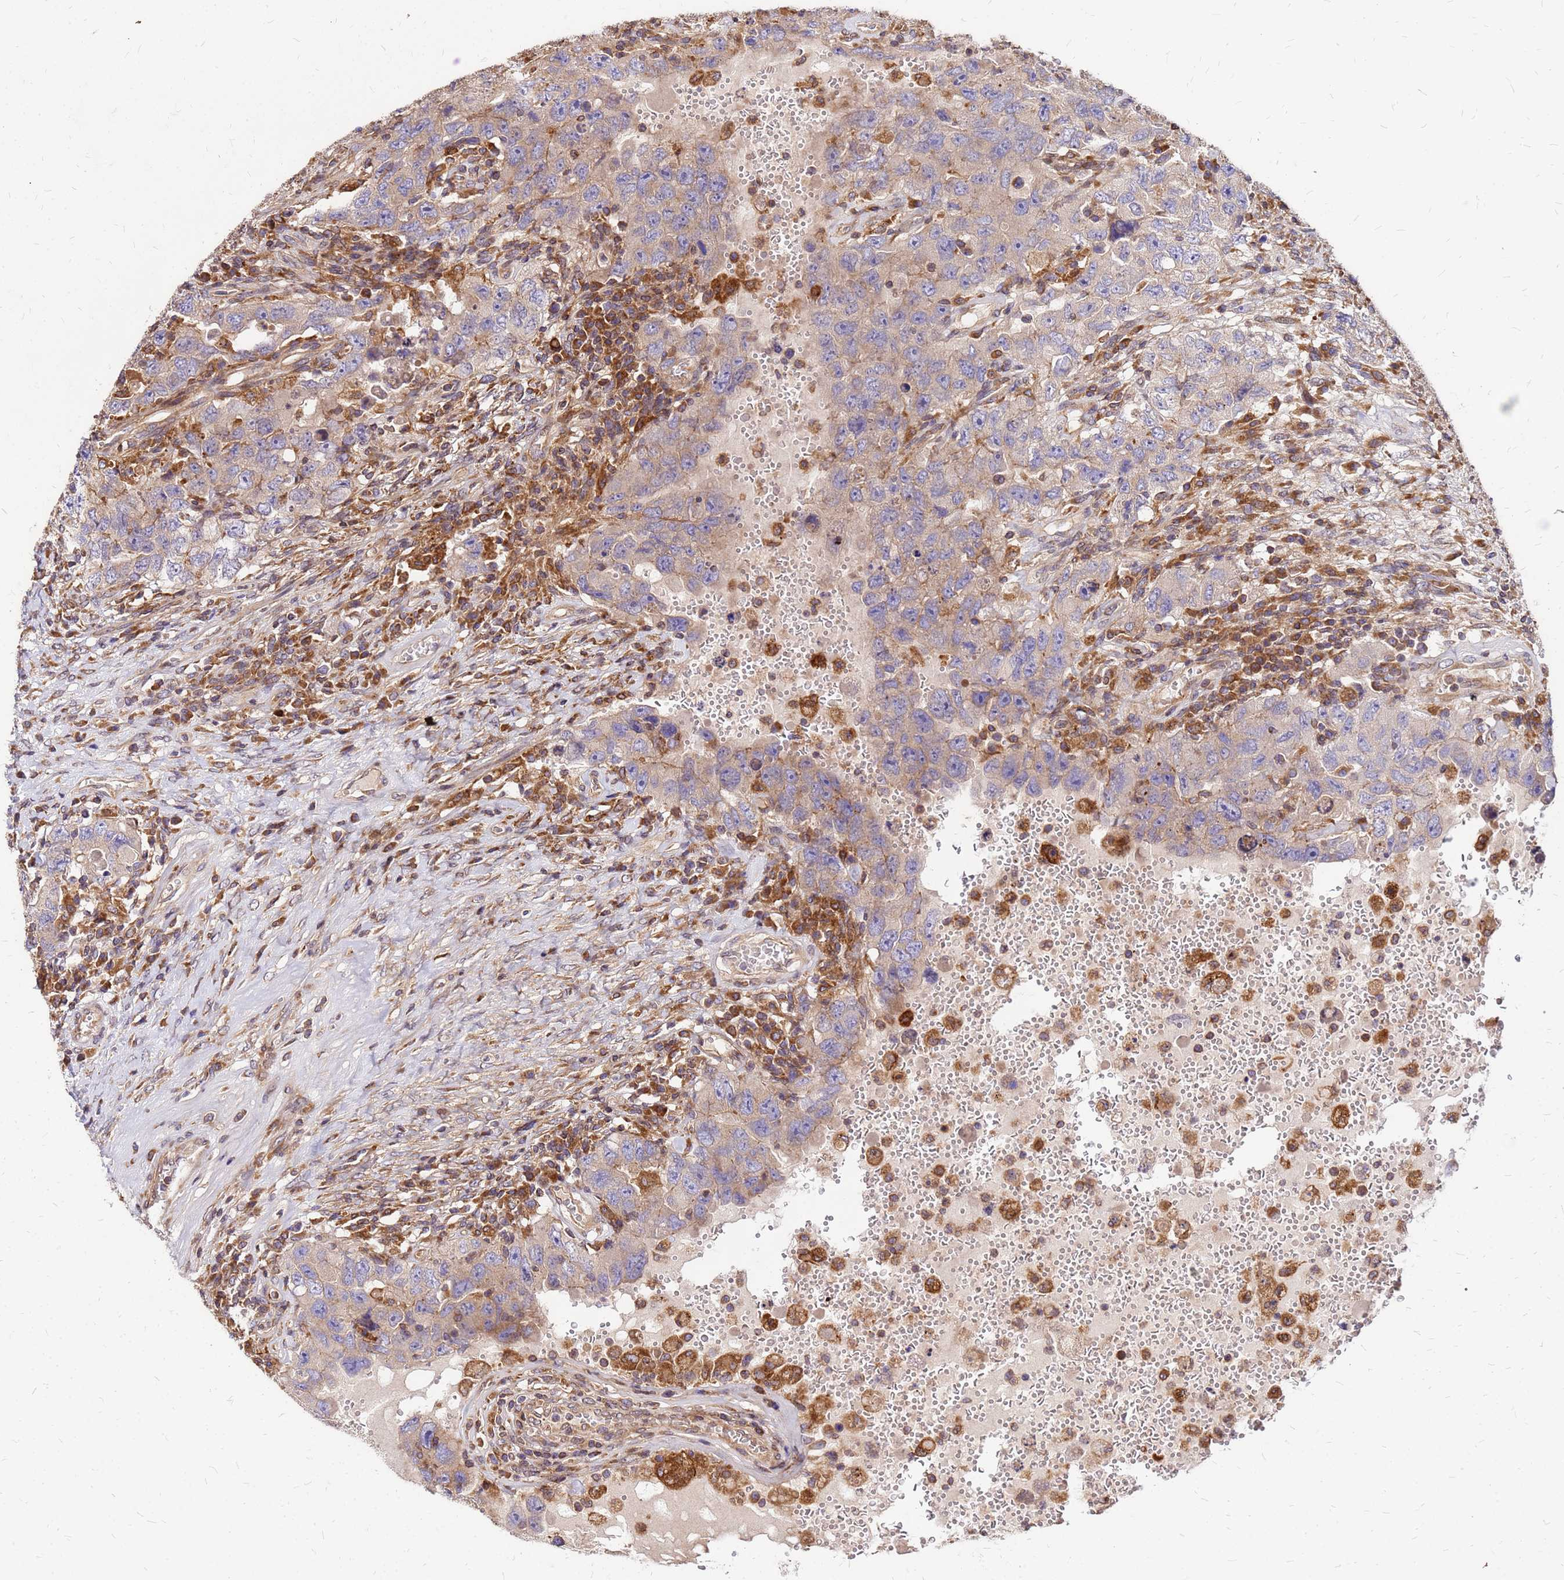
{"staining": {"intensity": "negative", "quantity": "none", "location": "none"}, "tissue": "testis cancer", "cell_type": "Tumor cells", "image_type": "cancer", "snomed": [{"axis": "morphology", "description": "Carcinoma, Embryonal, NOS"}, {"axis": "topography", "description": "Testis"}], "caption": "The immunohistochemistry (IHC) histopathology image has no significant expression in tumor cells of embryonal carcinoma (testis) tissue. Nuclei are stained in blue.", "gene": "CYBC1", "patient": {"sex": "male", "age": 26}}